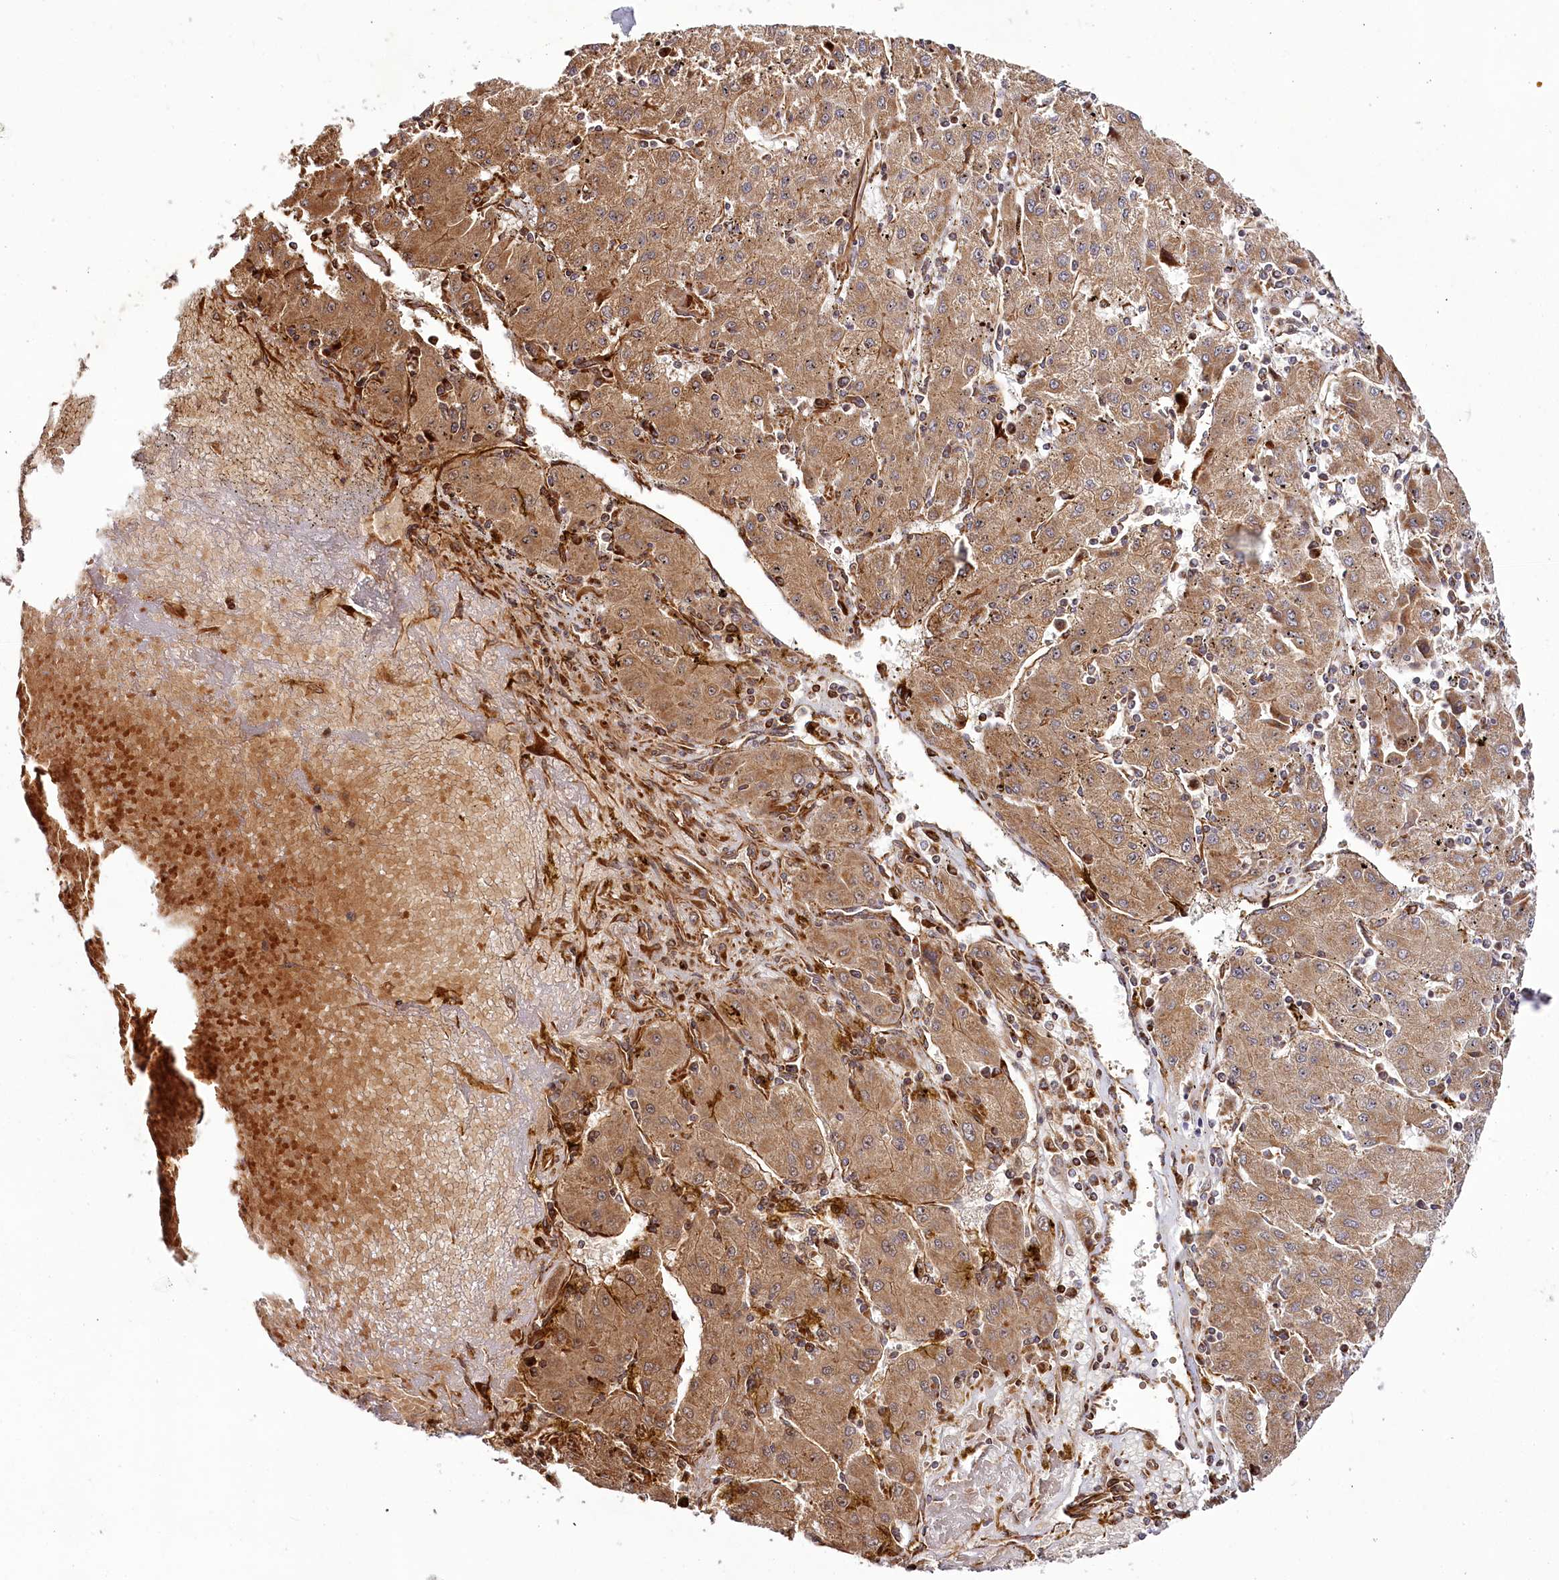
{"staining": {"intensity": "moderate", "quantity": ">75%", "location": "cytoplasmic/membranous"}, "tissue": "liver cancer", "cell_type": "Tumor cells", "image_type": "cancer", "snomed": [{"axis": "morphology", "description": "Carcinoma, Hepatocellular, NOS"}, {"axis": "topography", "description": "Liver"}], "caption": "DAB (3,3'-diaminobenzidine) immunohistochemical staining of human hepatocellular carcinoma (liver) displays moderate cytoplasmic/membranous protein positivity in about >75% of tumor cells.", "gene": "THUMPD3", "patient": {"sex": "male", "age": 72}}